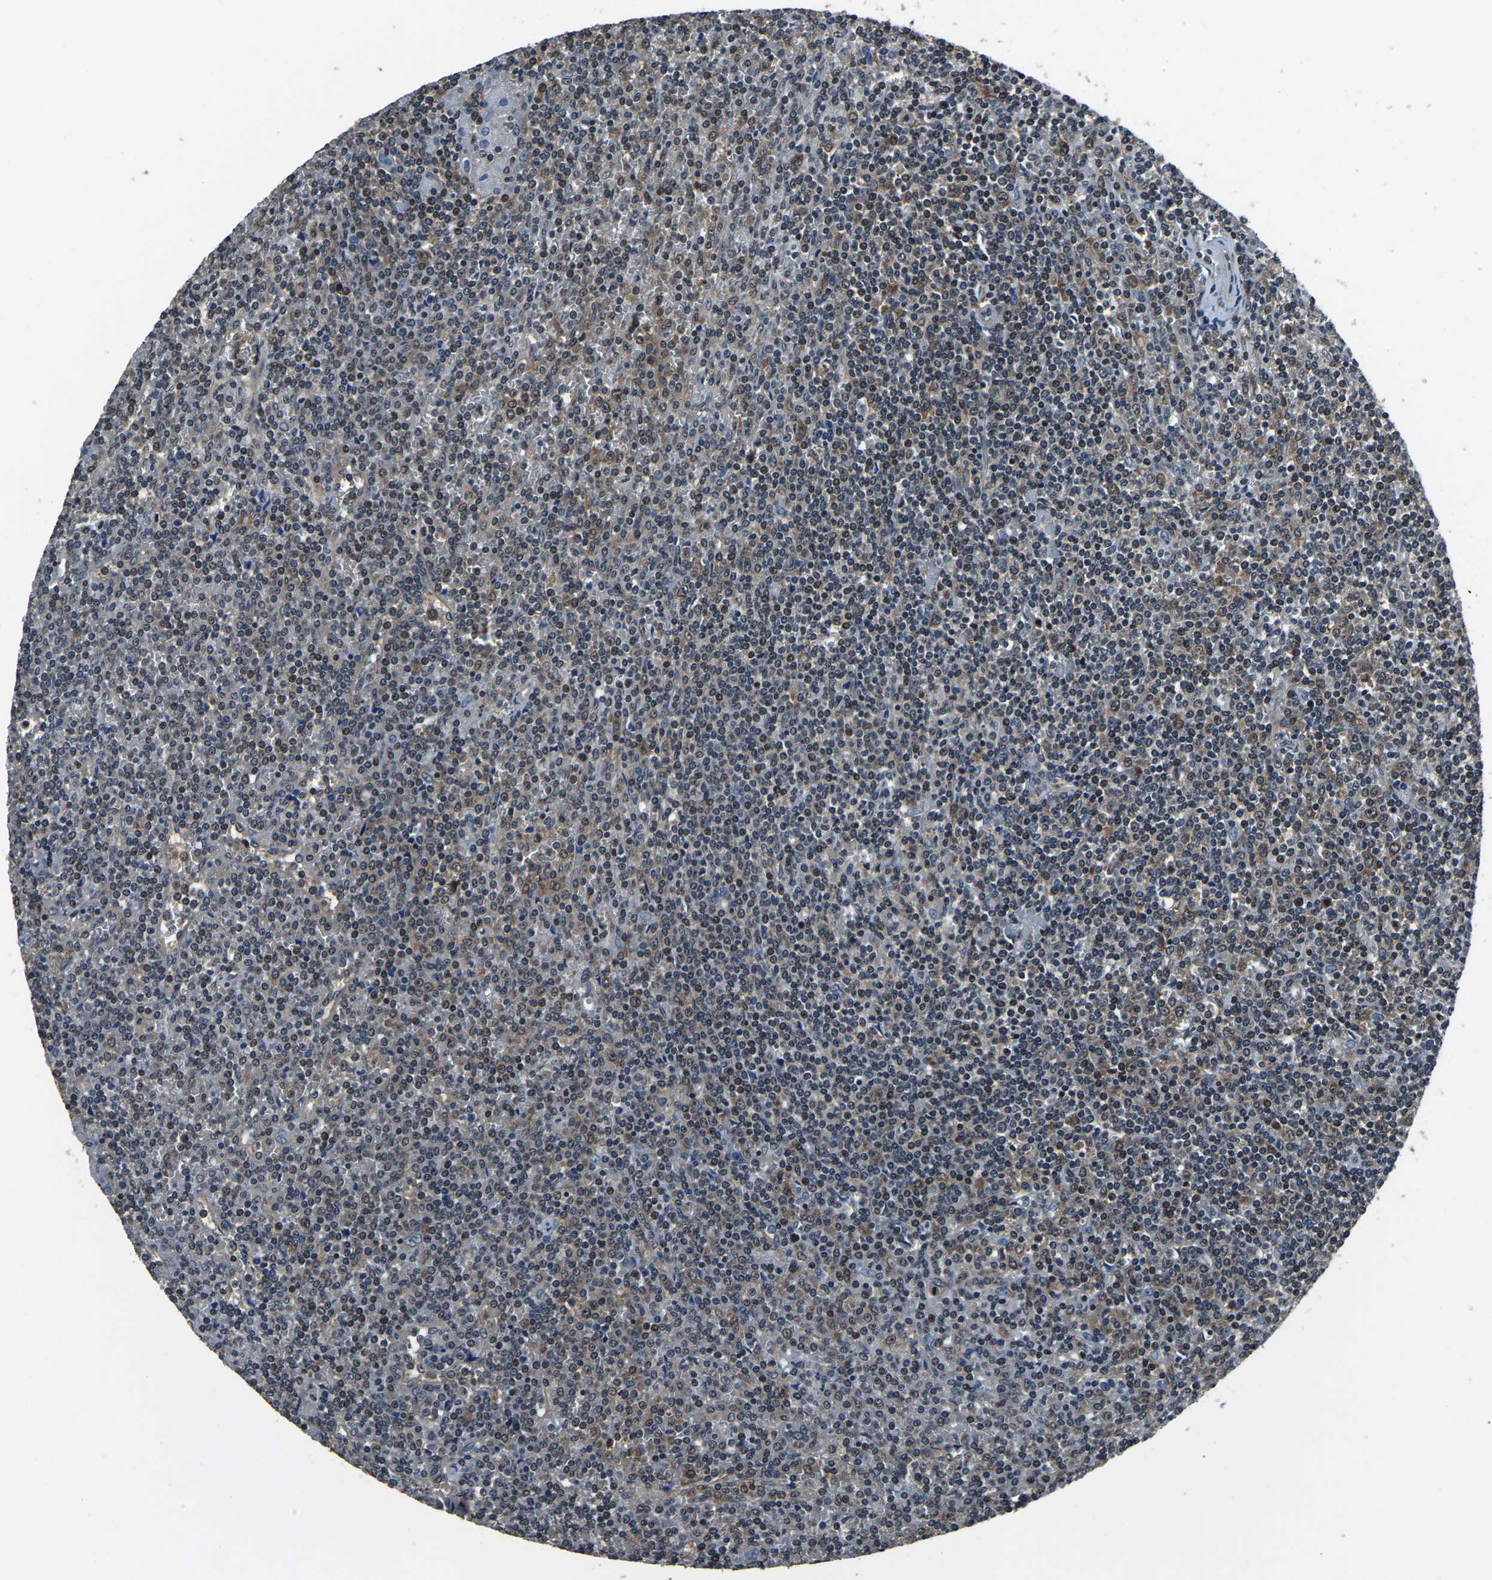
{"staining": {"intensity": "negative", "quantity": "none", "location": "none"}, "tissue": "lymphoma", "cell_type": "Tumor cells", "image_type": "cancer", "snomed": [{"axis": "morphology", "description": "Malignant lymphoma, non-Hodgkin's type, Low grade"}, {"axis": "topography", "description": "Spleen"}], "caption": "Immunohistochemical staining of human lymphoma reveals no significant staining in tumor cells.", "gene": "ANKIB1", "patient": {"sex": "female", "age": 19}}